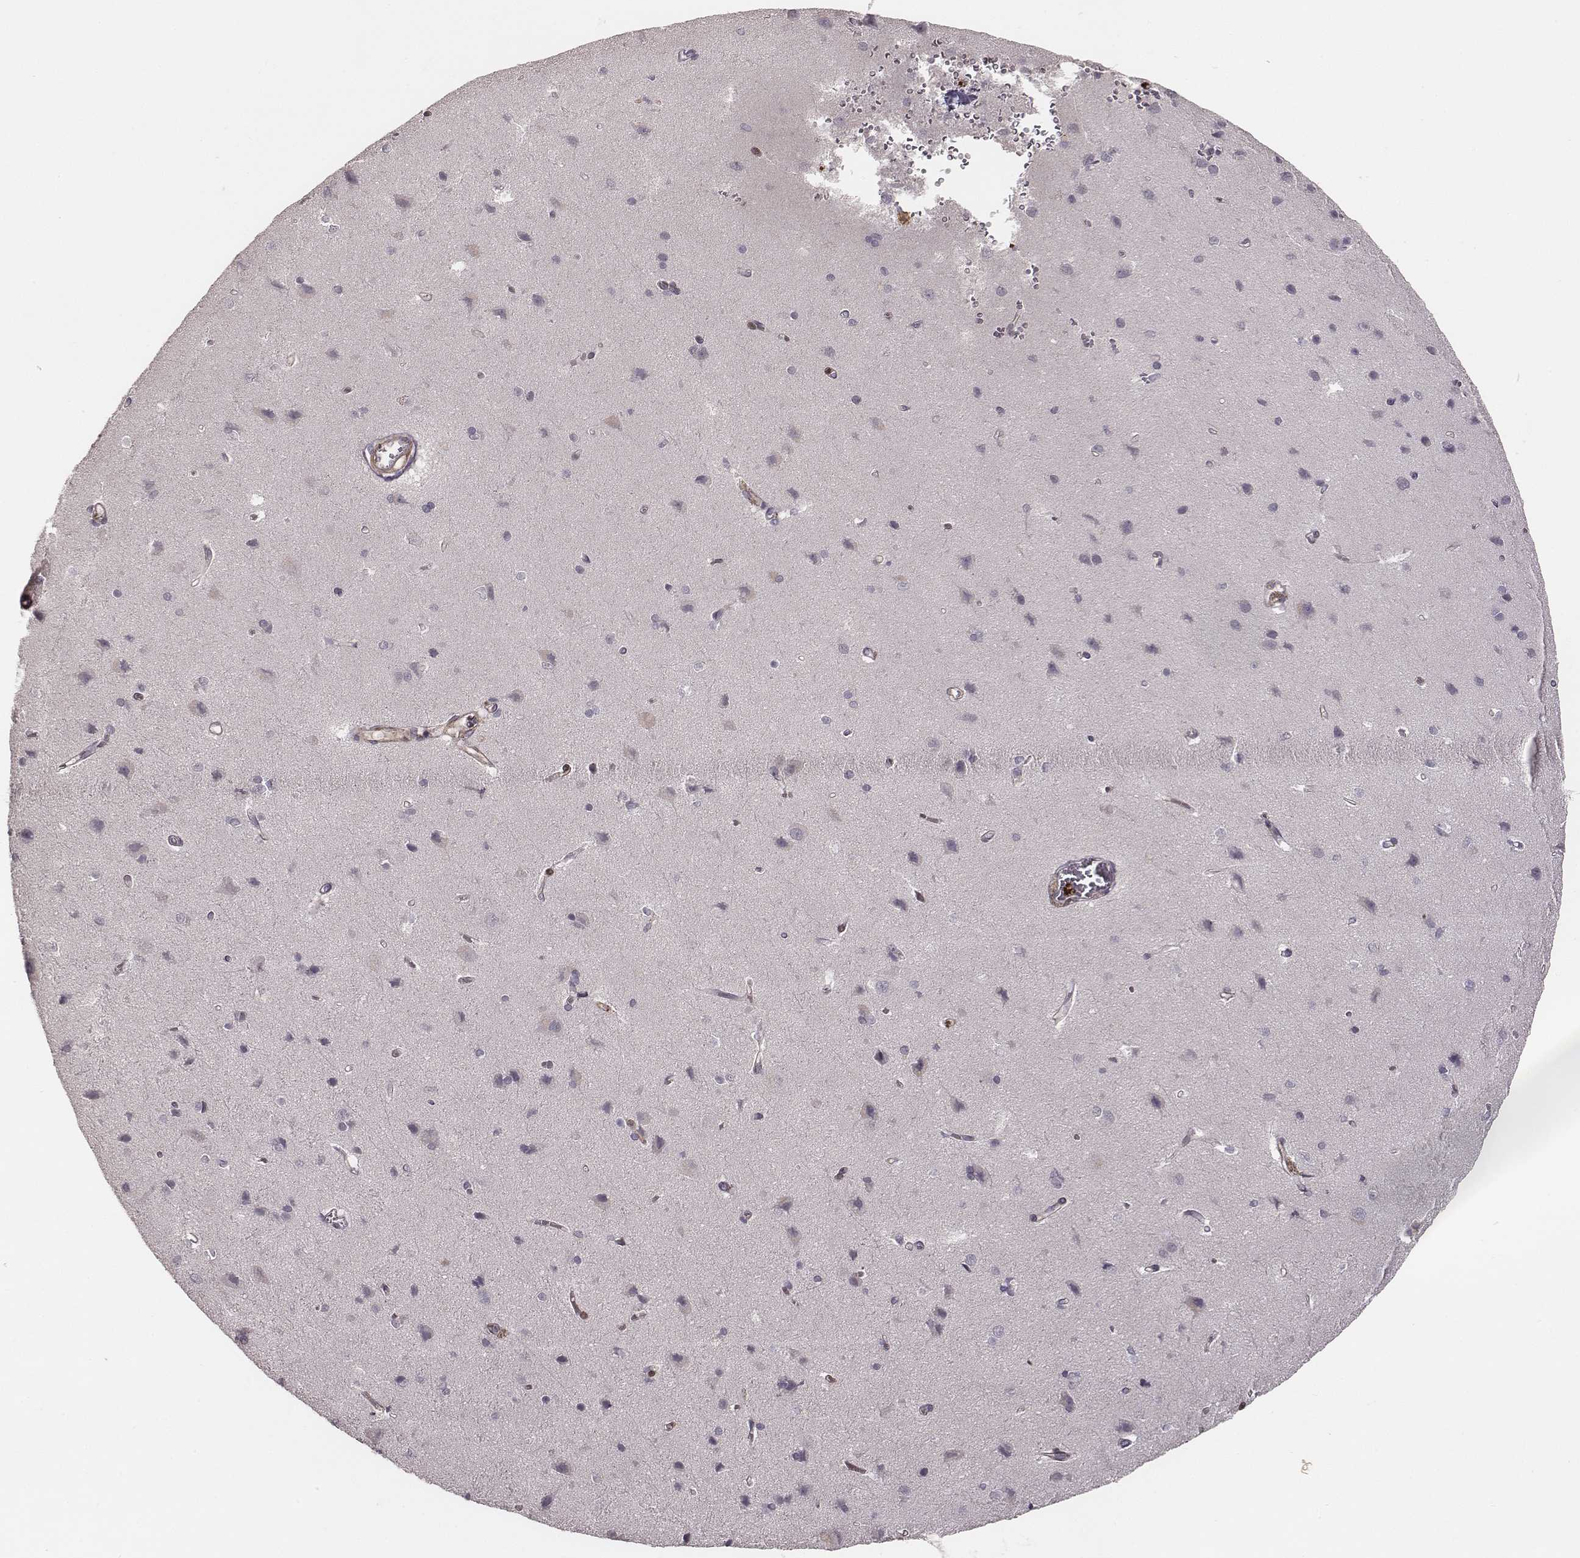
{"staining": {"intensity": "moderate", "quantity": "<25%", "location": "cytoplasmic/membranous"}, "tissue": "cerebral cortex", "cell_type": "Endothelial cells", "image_type": "normal", "snomed": [{"axis": "morphology", "description": "Normal tissue, NOS"}, {"axis": "topography", "description": "Cerebral cortex"}], "caption": "IHC micrograph of benign cerebral cortex: human cerebral cortex stained using IHC reveals low levels of moderate protein expression localized specifically in the cytoplasmic/membranous of endothelial cells, appearing as a cytoplasmic/membranous brown color.", "gene": "ZYX", "patient": {"sex": "male", "age": 37}}